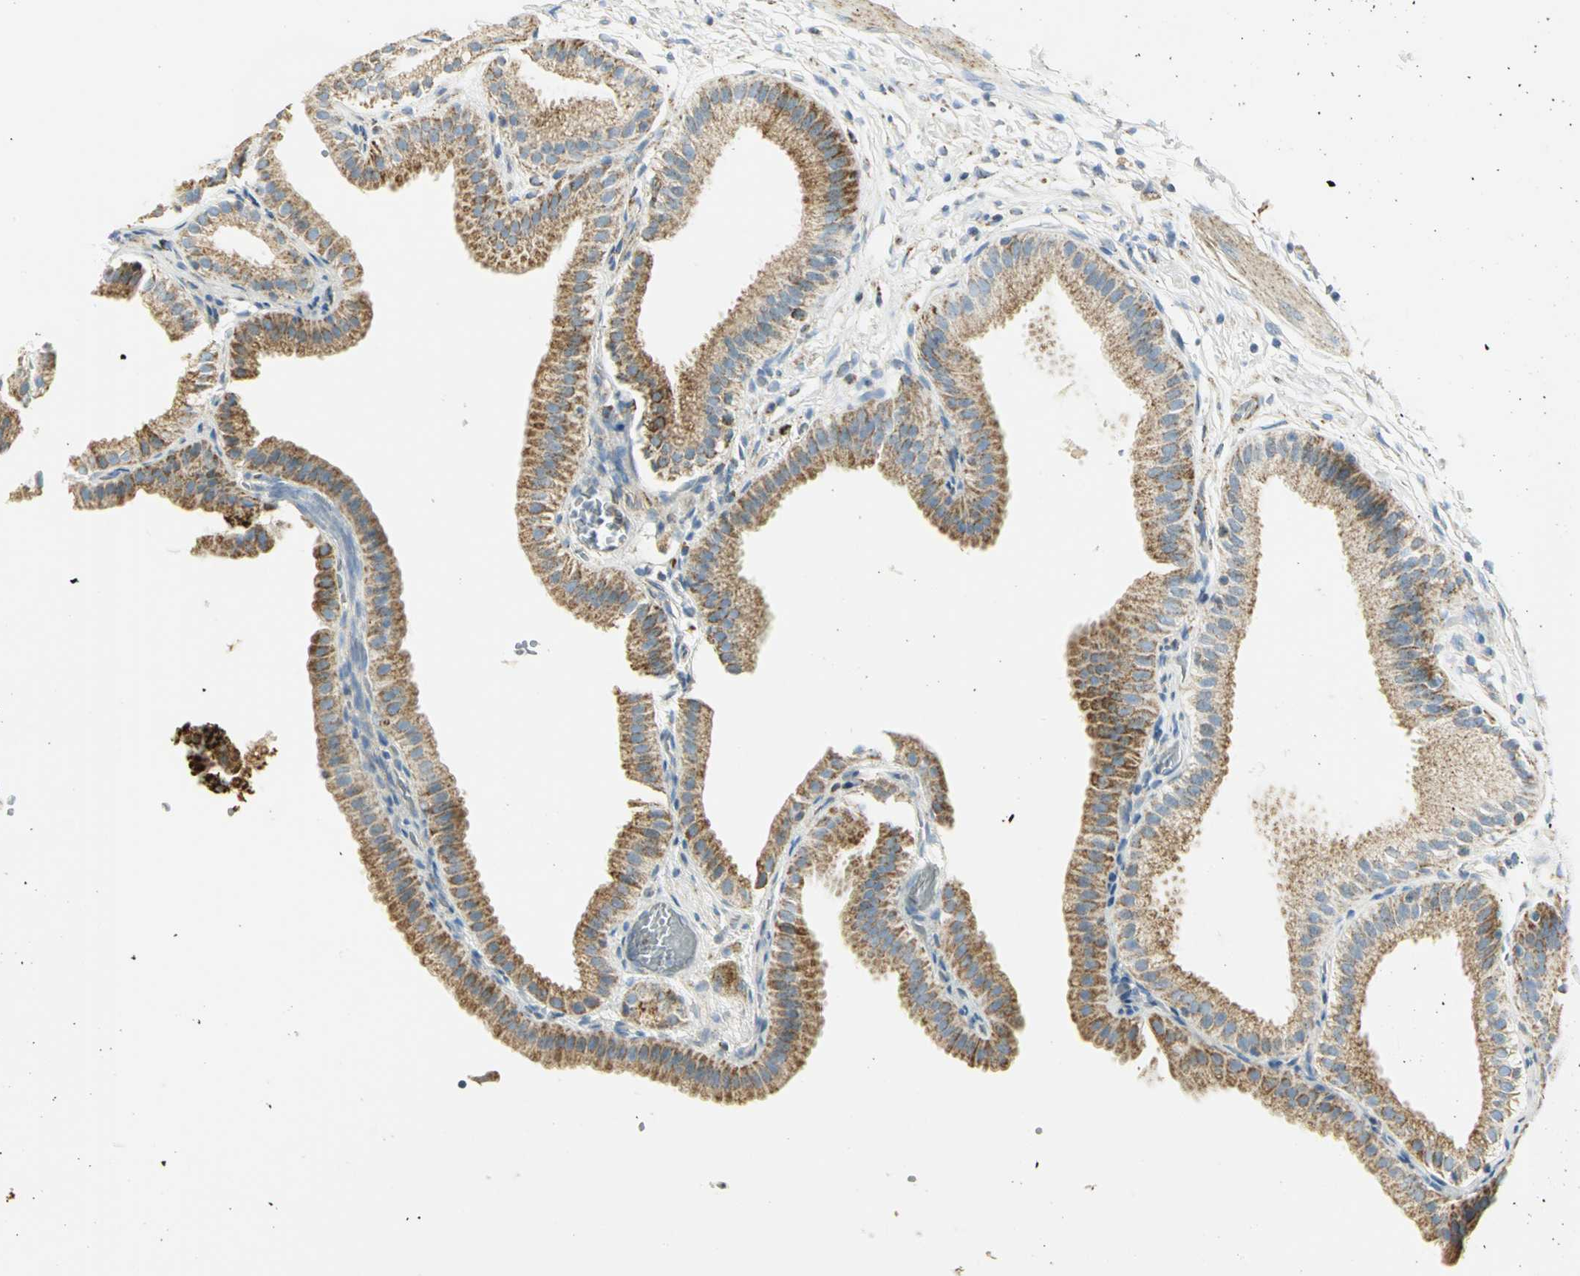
{"staining": {"intensity": "moderate", "quantity": ">75%", "location": "cytoplasmic/membranous"}, "tissue": "gallbladder", "cell_type": "Glandular cells", "image_type": "normal", "snomed": [{"axis": "morphology", "description": "Normal tissue, NOS"}, {"axis": "topography", "description": "Gallbladder"}], "caption": "IHC of benign human gallbladder displays medium levels of moderate cytoplasmic/membranous positivity in about >75% of glandular cells.", "gene": "NTRK1", "patient": {"sex": "female", "age": 63}}